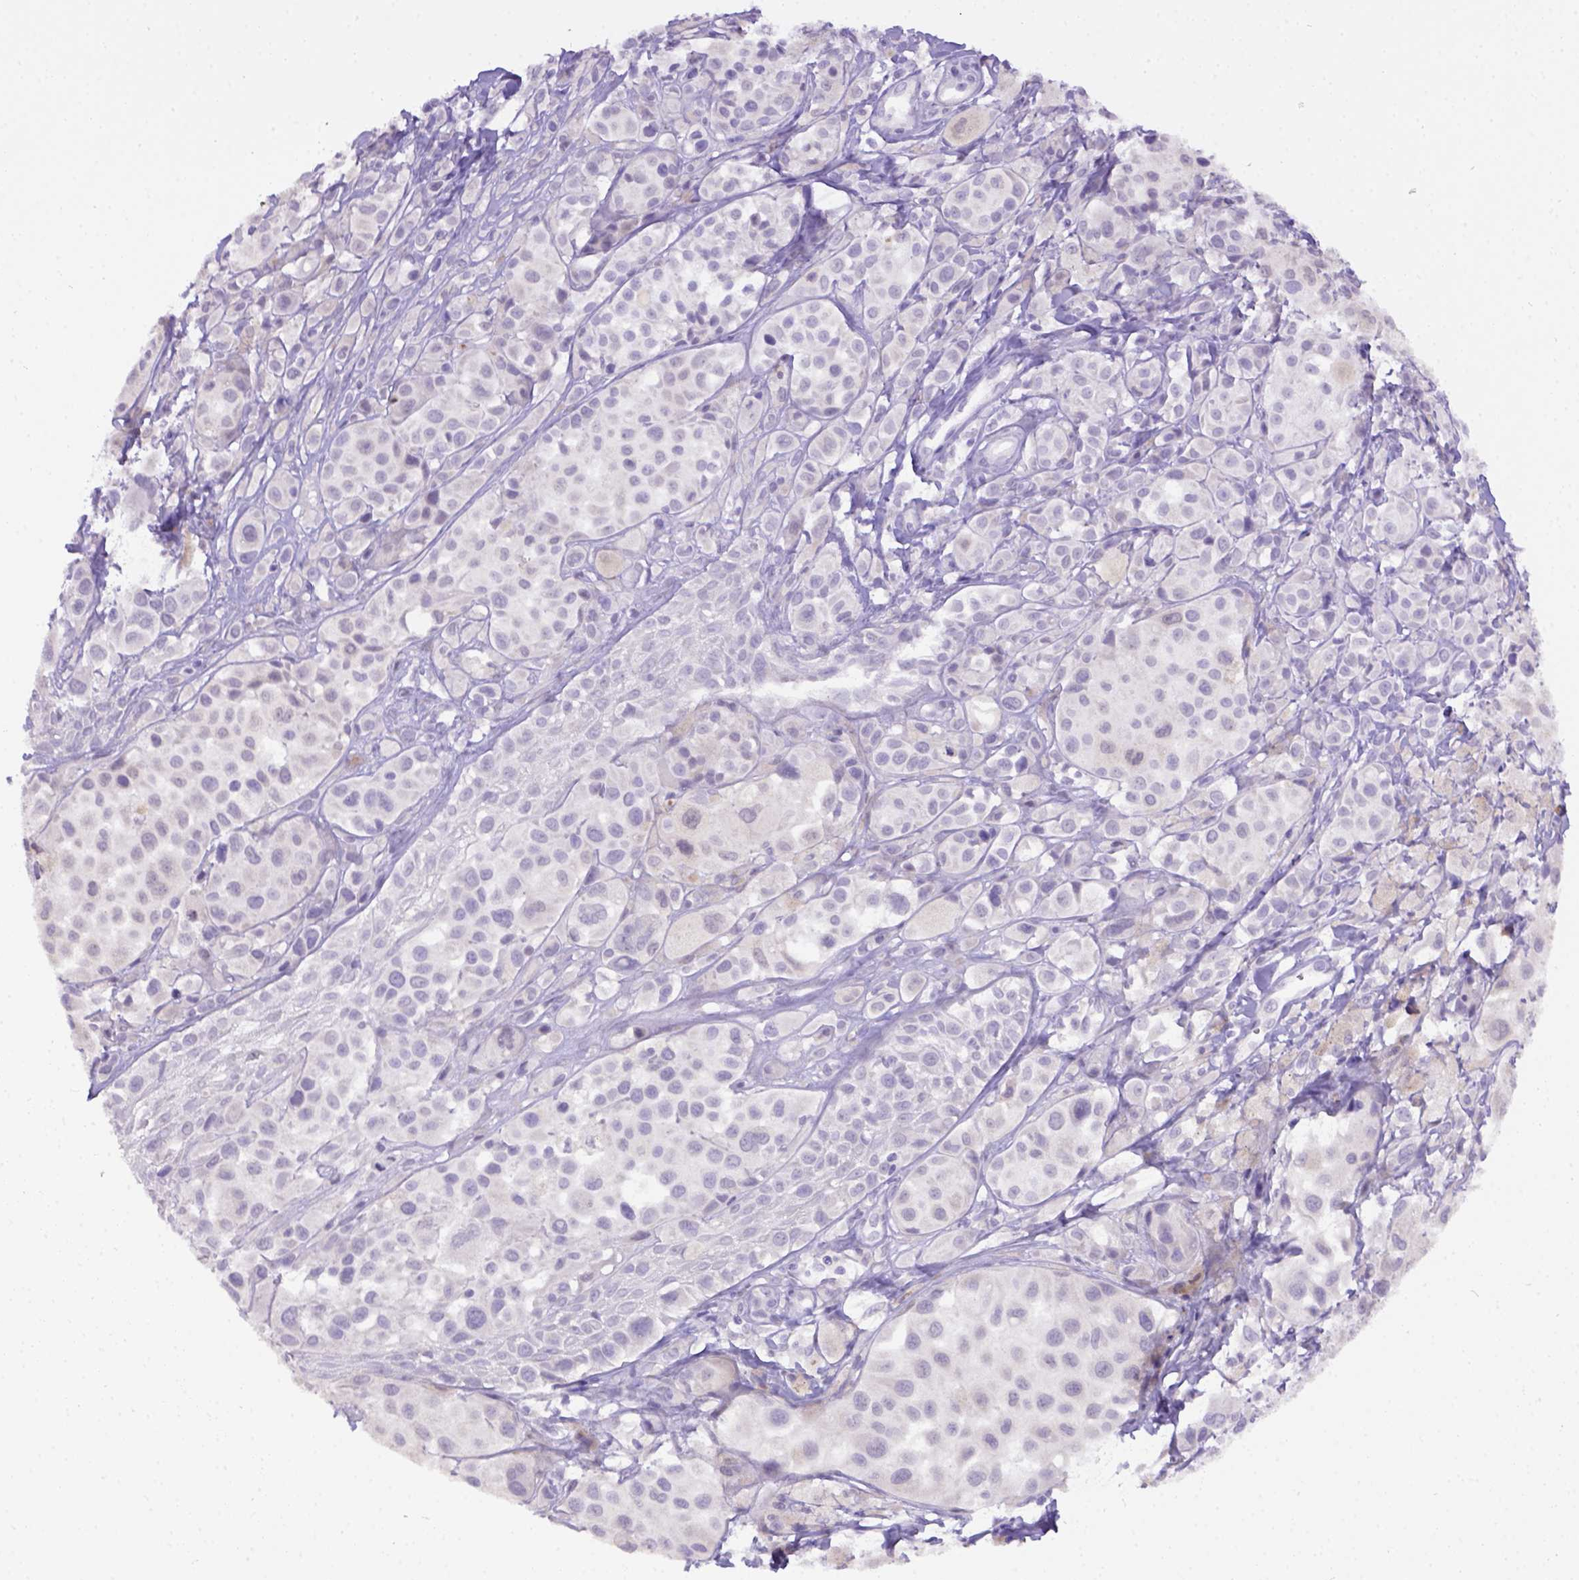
{"staining": {"intensity": "negative", "quantity": "none", "location": "none"}, "tissue": "melanoma", "cell_type": "Tumor cells", "image_type": "cancer", "snomed": [{"axis": "morphology", "description": "Malignant melanoma, NOS"}, {"axis": "topography", "description": "Skin"}], "caption": "Immunohistochemistry (IHC) histopathology image of neoplastic tissue: malignant melanoma stained with DAB exhibits no significant protein positivity in tumor cells.", "gene": "B3GAT1", "patient": {"sex": "male", "age": 77}}